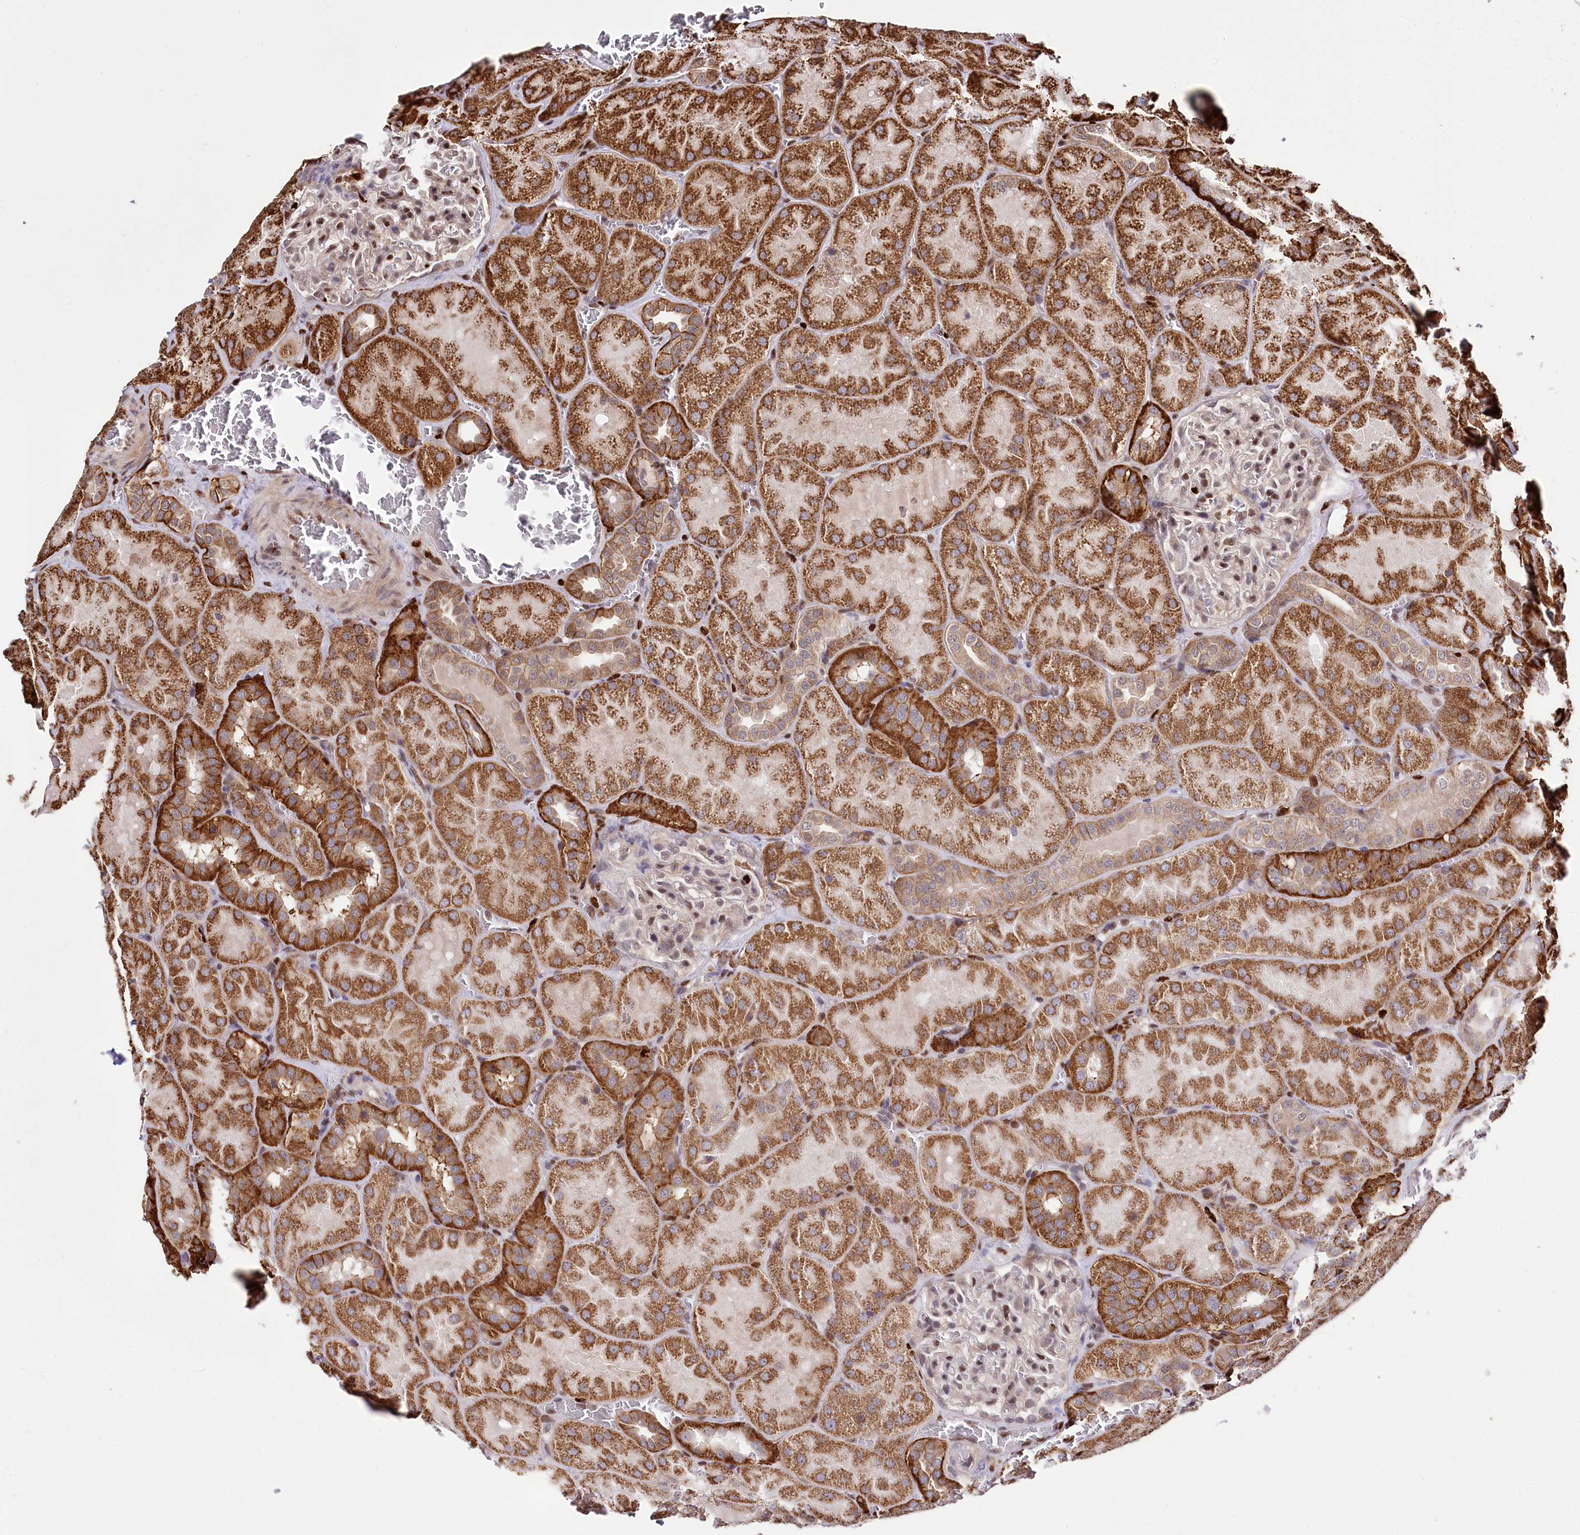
{"staining": {"intensity": "moderate", "quantity": "25%-75%", "location": "nuclear"}, "tissue": "kidney", "cell_type": "Cells in glomeruli", "image_type": "normal", "snomed": [{"axis": "morphology", "description": "Normal tissue, NOS"}, {"axis": "topography", "description": "Kidney"}], "caption": "Brown immunohistochemical staining in normal kidney demonstrates moderate nuclear expression in approximately 25%-75% of cells in glomeruli.", "gene": "FIGN", "patient": {"sex": "male", "age": 28}}